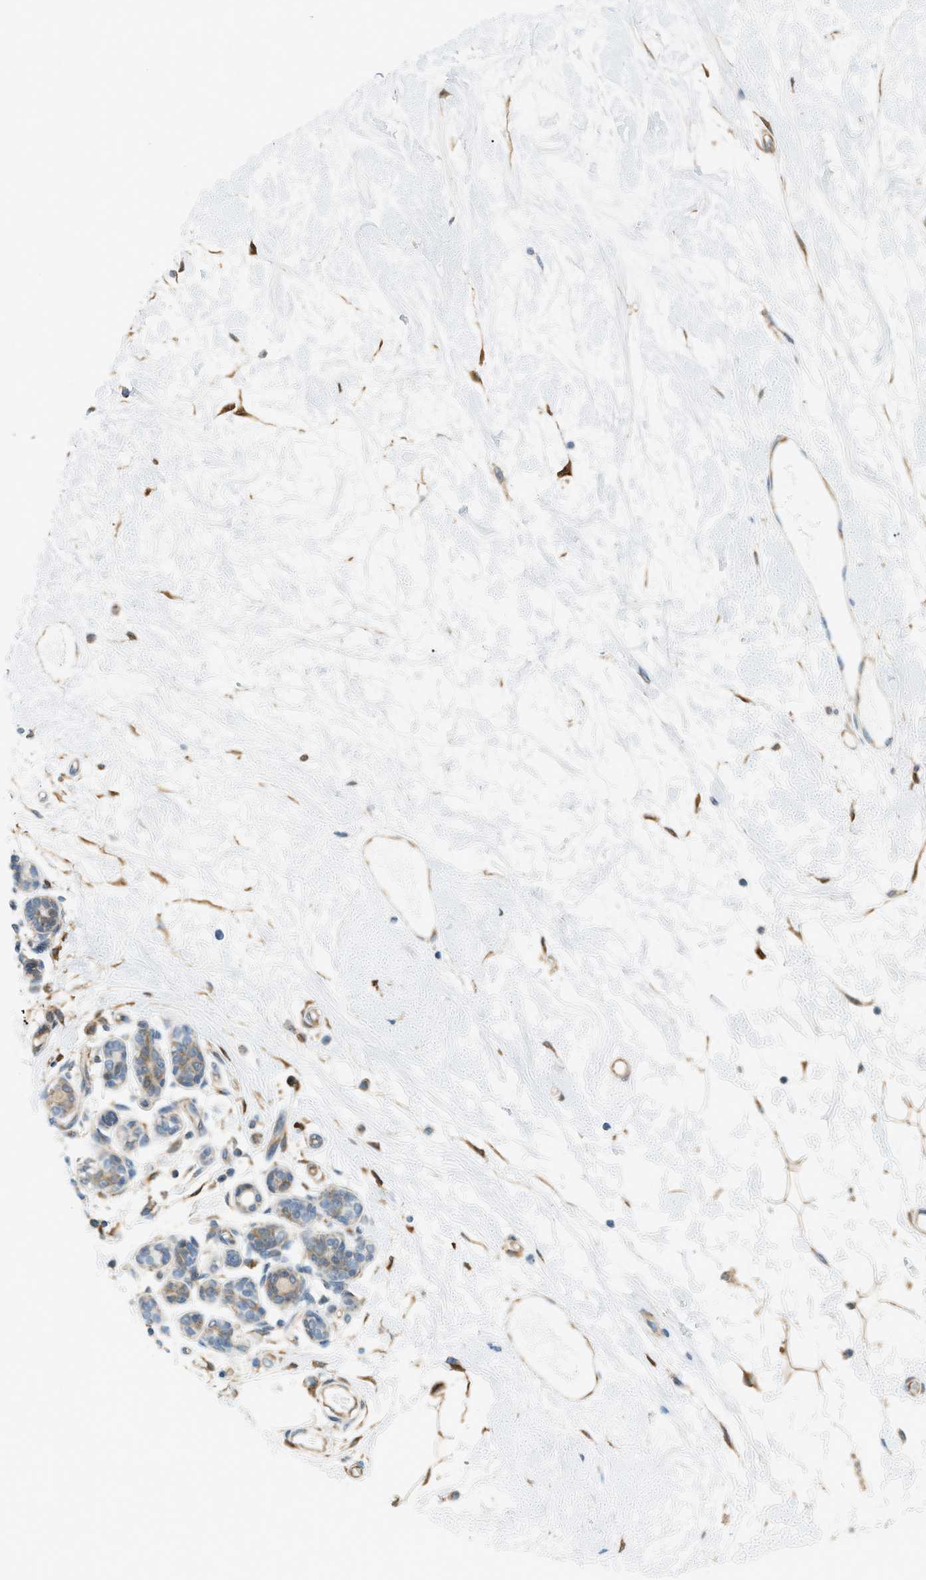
{"staining": {"intensity": "weak", "quantity": ">75%", "location": "cytoplasmic/membranous"}, "tissue": "breast", "cell_type": "Adipocytes", "image_type": "normal", "snomed": [{"axis": "morphology", "description": "Normal tissue, NOS"}, {"axis": "morphology", "description": "Lobular carcinoma"}, {"axis": "topography", "description": "Breast"}], "caption": "Weak cytoplasmic/membranous positivity for a protein is seen in about >75% of adipocytes of normal breast using immunohistochemistry.", "gene": "PIGG", "patient": {"sex": "female", "age": 59}}